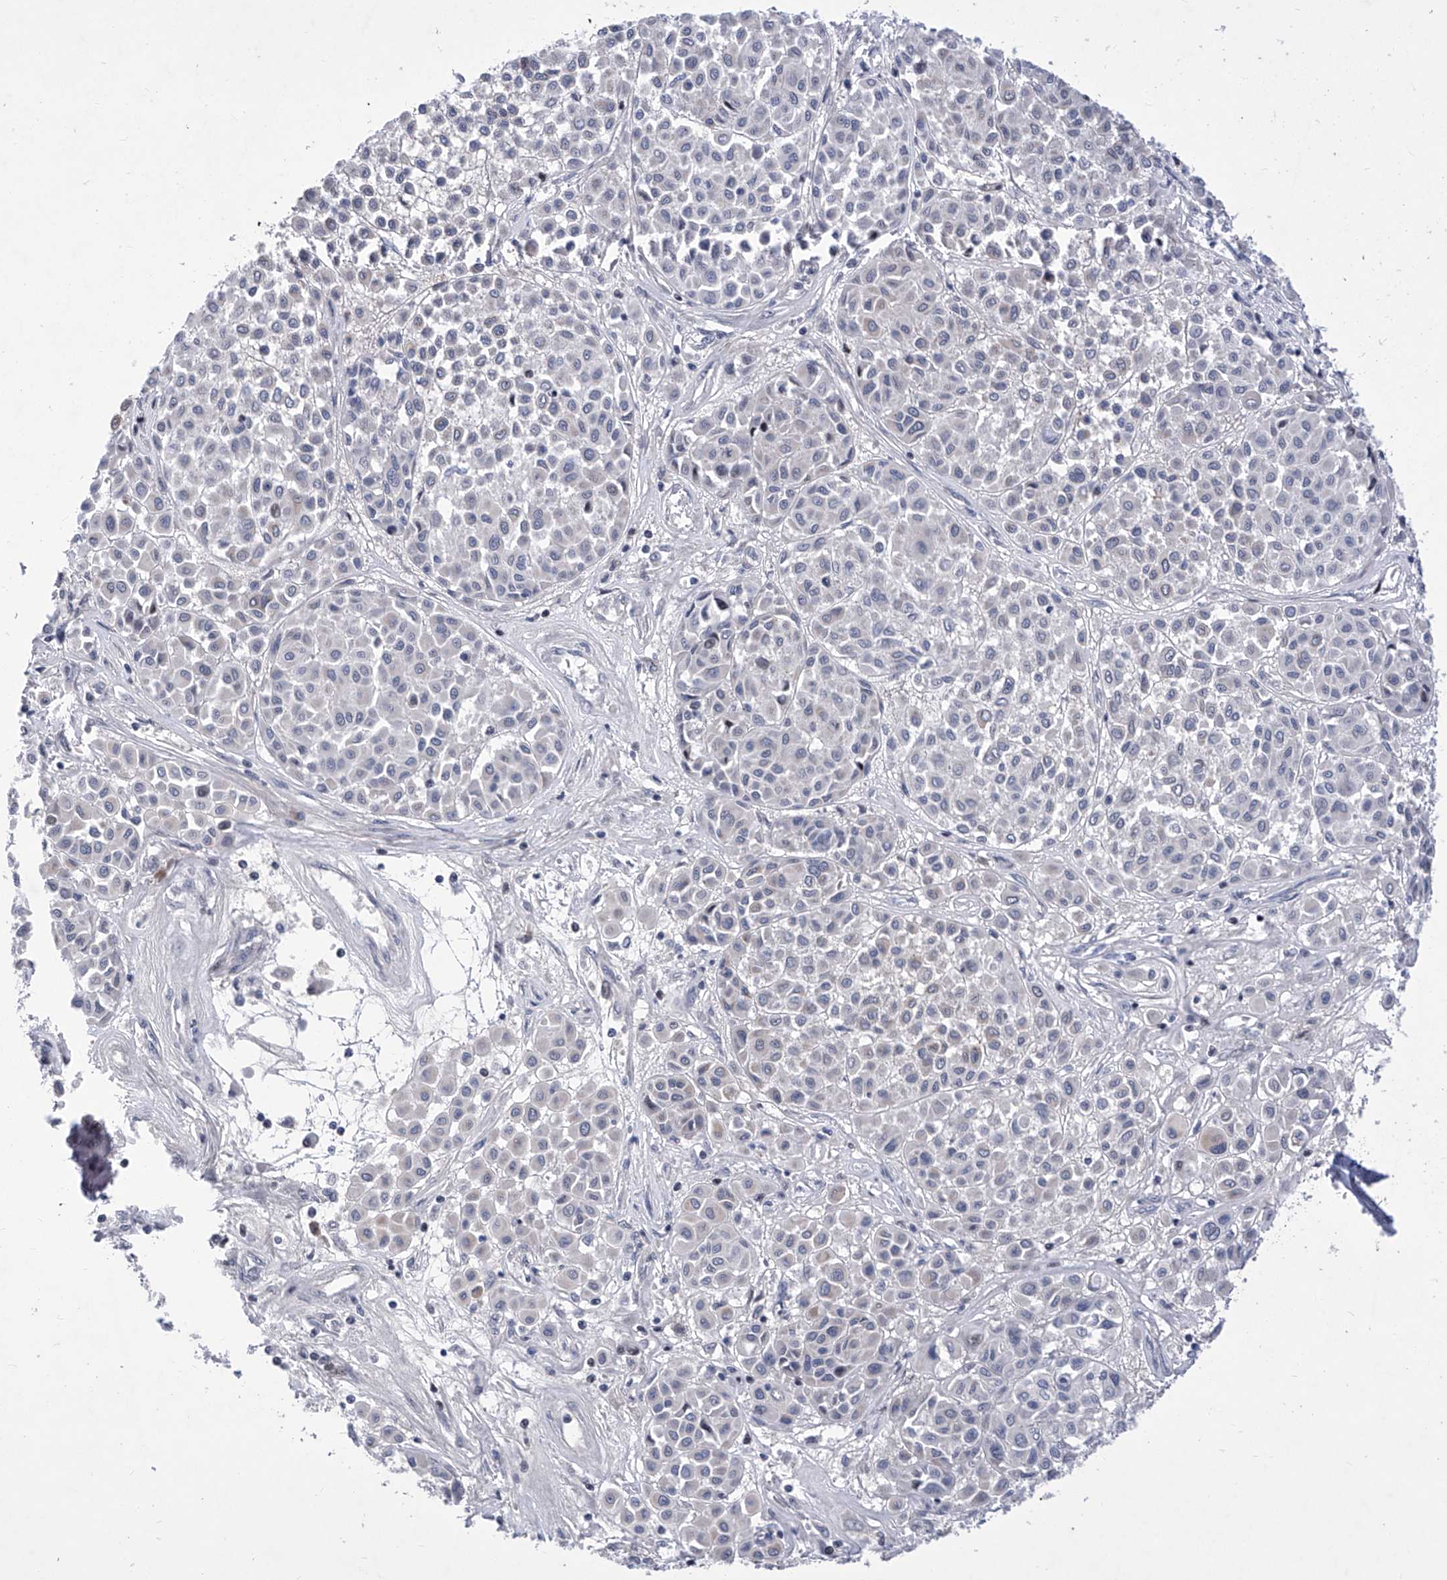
{"staining": {"intensity": "negative", "quantity": "none", "location": "none"}, "tissue": "melanoma", "cell_type": "Tumor cells", "image_type": "cancer", "snomed": [{"axis": "morphology", "description": "Malignant melanoma, Metastatic site"}, {"axis": "topography", "description": "Soft tissue"}], "caption": "High magnification brightfield microscopy of malignant melanoma (metastatic site) stained with DAB (3,3'-diaminobenzidine) (brown) and counterstained with hematoxylin (blue): tumor cells show no significant positivity.", "gene": "NUFIP1", "patient": {"sex": "male", "age": 41}}